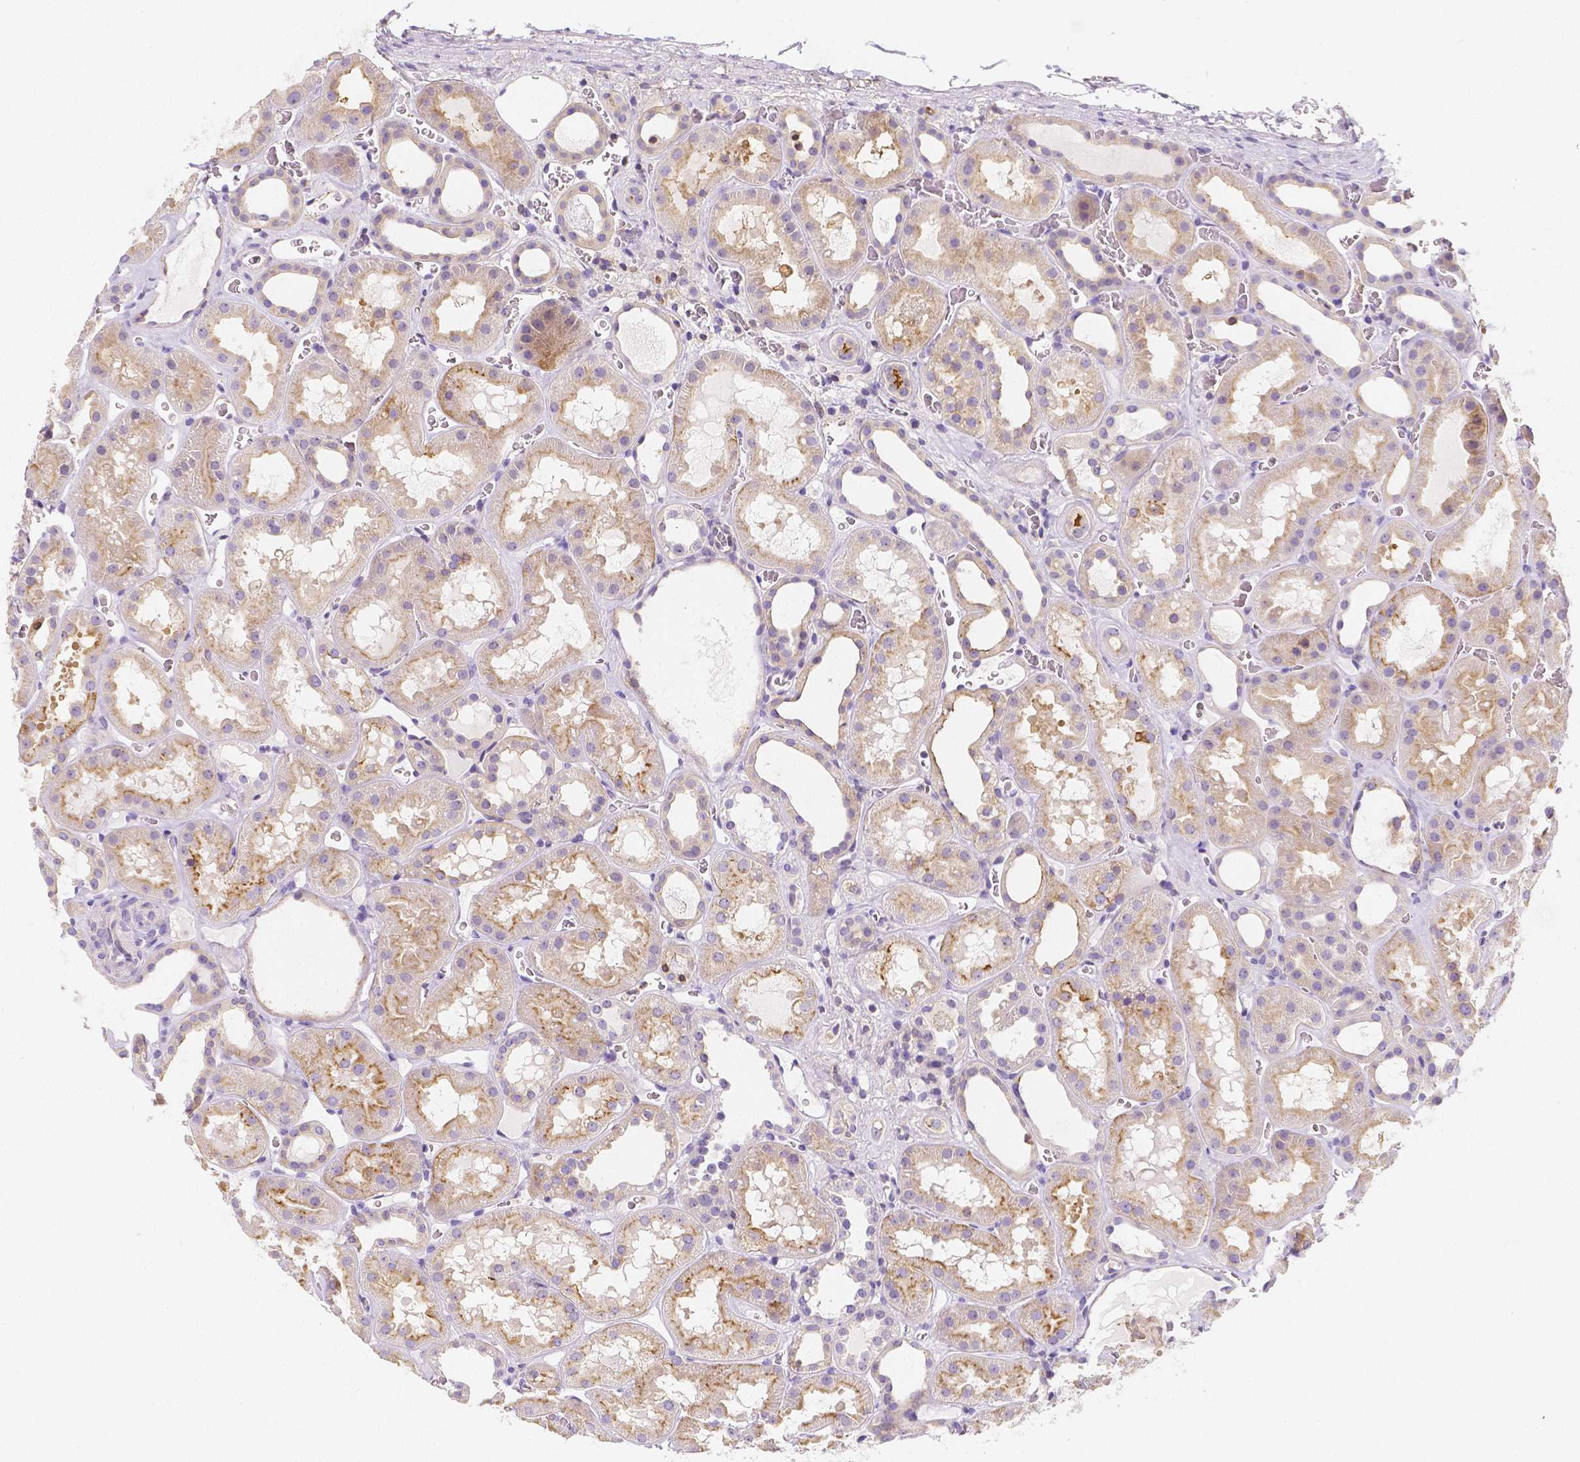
{"staining": {"intensity": "negative", "quantity": "none", "location": "none"}, "tissue": "kidney", "cell_type": "Cells in glomeruli", "image_type": "normal", "snomed": [{"axis": "morphology", "description": "Normal tissue, NOS"}, {"axis": "topography", "description": "Kidney"}], "caption": "Immunohistochemistry histopathology image of unremarkable kidney stained for a protein (brown), which displays no positivity in cells in glomeruli.", "gene": "GABRD", "patient": {"sex": "female", "age": 41}}